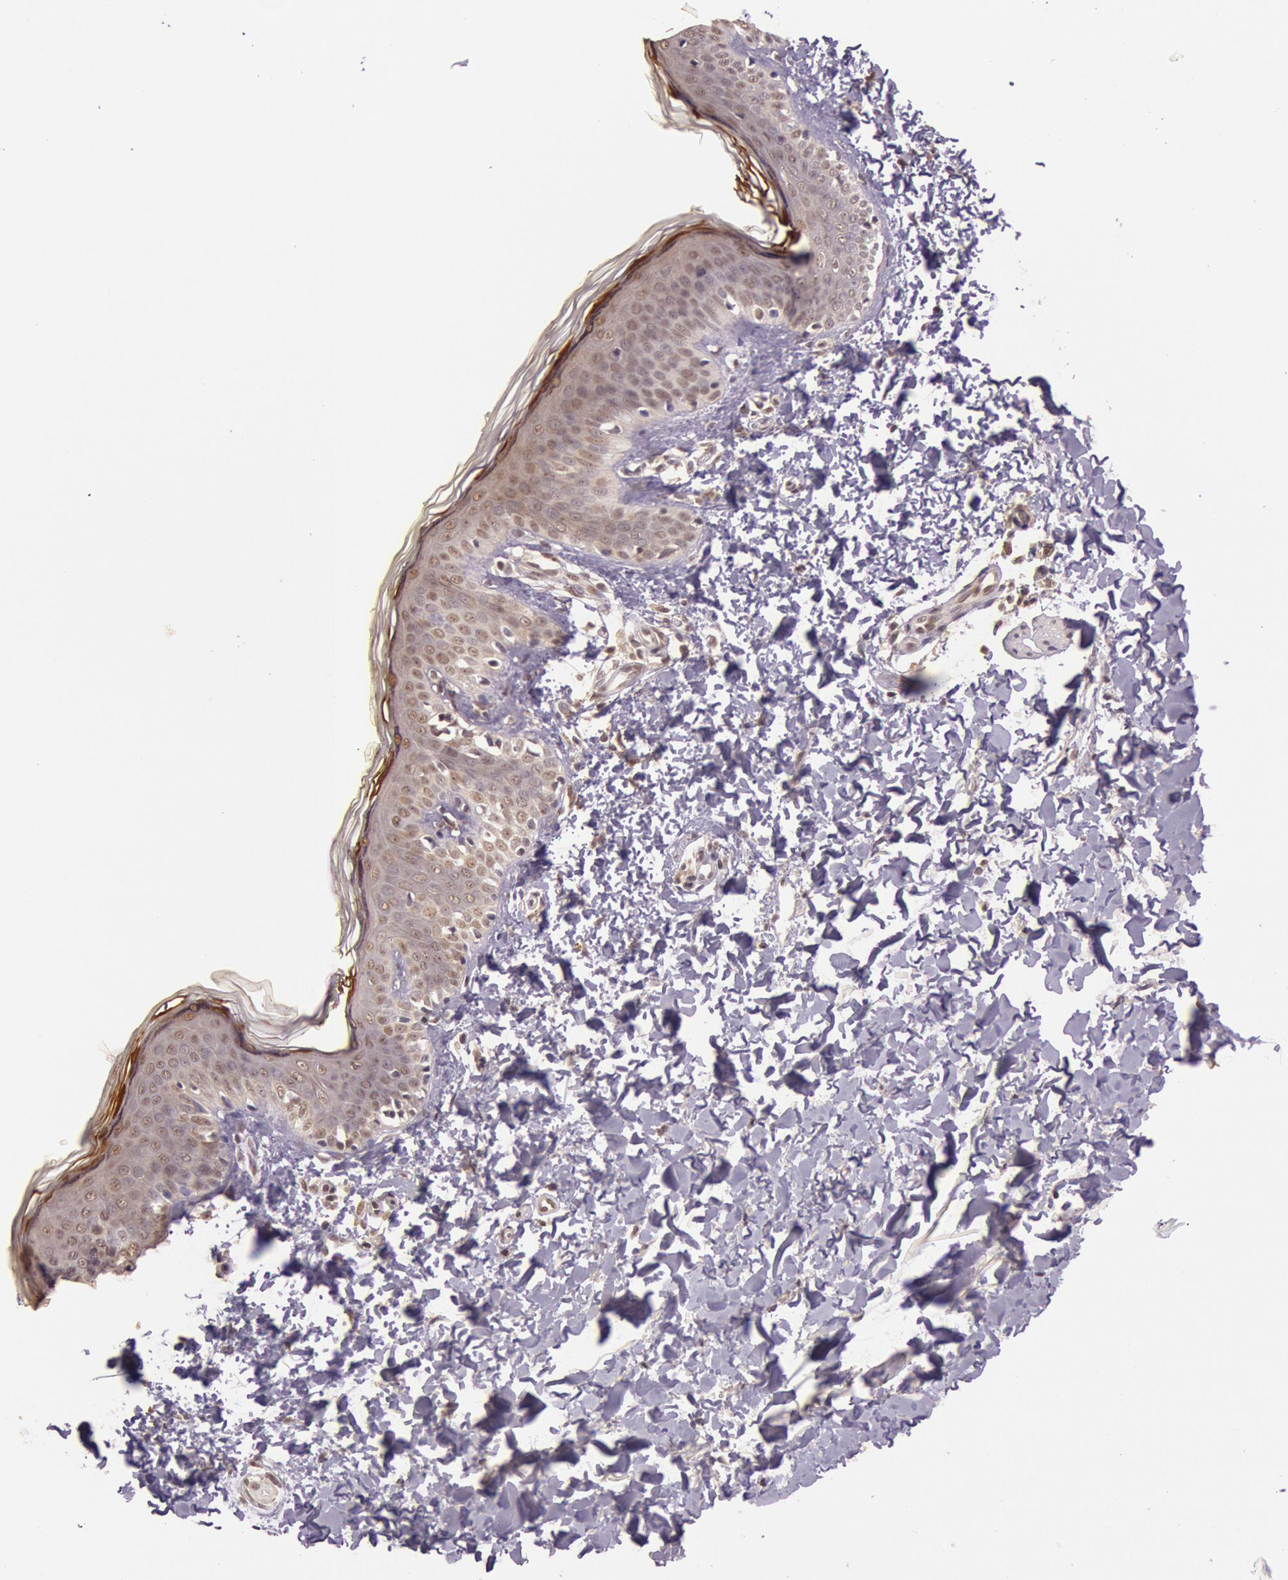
{"staining": {"intensity": "weak", "quantity": "25%-75%", "location": "nuclear"}, "tissue": "skin", "cell_type": "Fibroblasts", "image_type": "normal", "snomed": [{"axis": "morphology", "description": "Normal tissue, NOS"}, {"axis": "topography", "description": "Skin"}], "caption": "An IHC image of normal tissue is shown. Protein staining in brown highlights weak nuclear positivity in skin within fibroblasts. (DAB IHC with brightfield microscopy, high magnification).", "gene": "RTL10", "patient": {"sex": "female", "age": 4}}